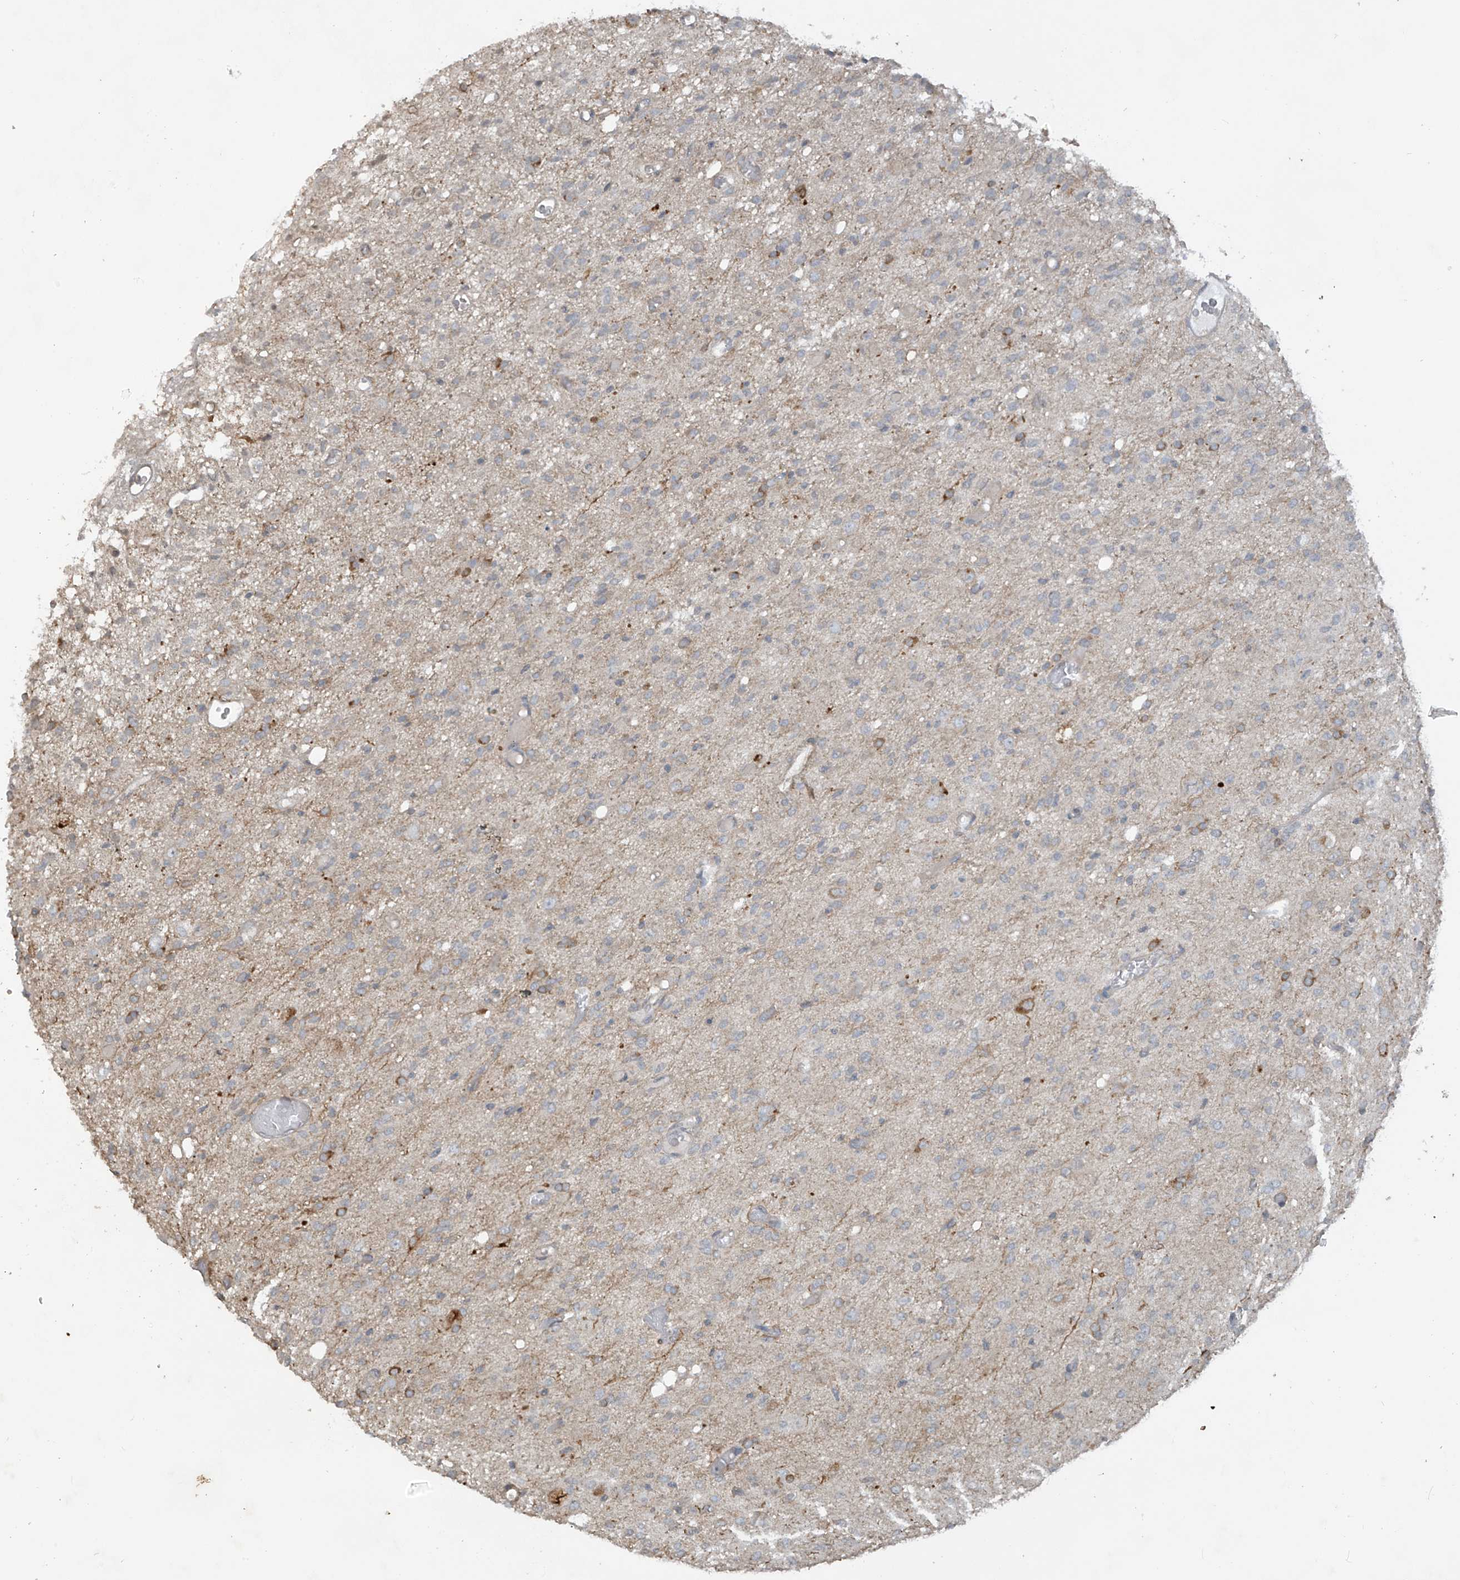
{"staining": {"intensity": "weak", "quantity": "<25%", "location": "cytoplasmic/membranous"}, "tissue": "glioma", "cell_type": "Tumor cells", "image_type": "cancer", "snomed": [{"axis": "morphology", "description": "Glioma, malignant, High grade"}, {"axis": "topography", "description": "Brain"}], "caption": "Histopathology image shows no protein expression in tumor cells of glioma tissue.", "gene": "DGKQ", "patient": {"sex": "female", "age": 59}}